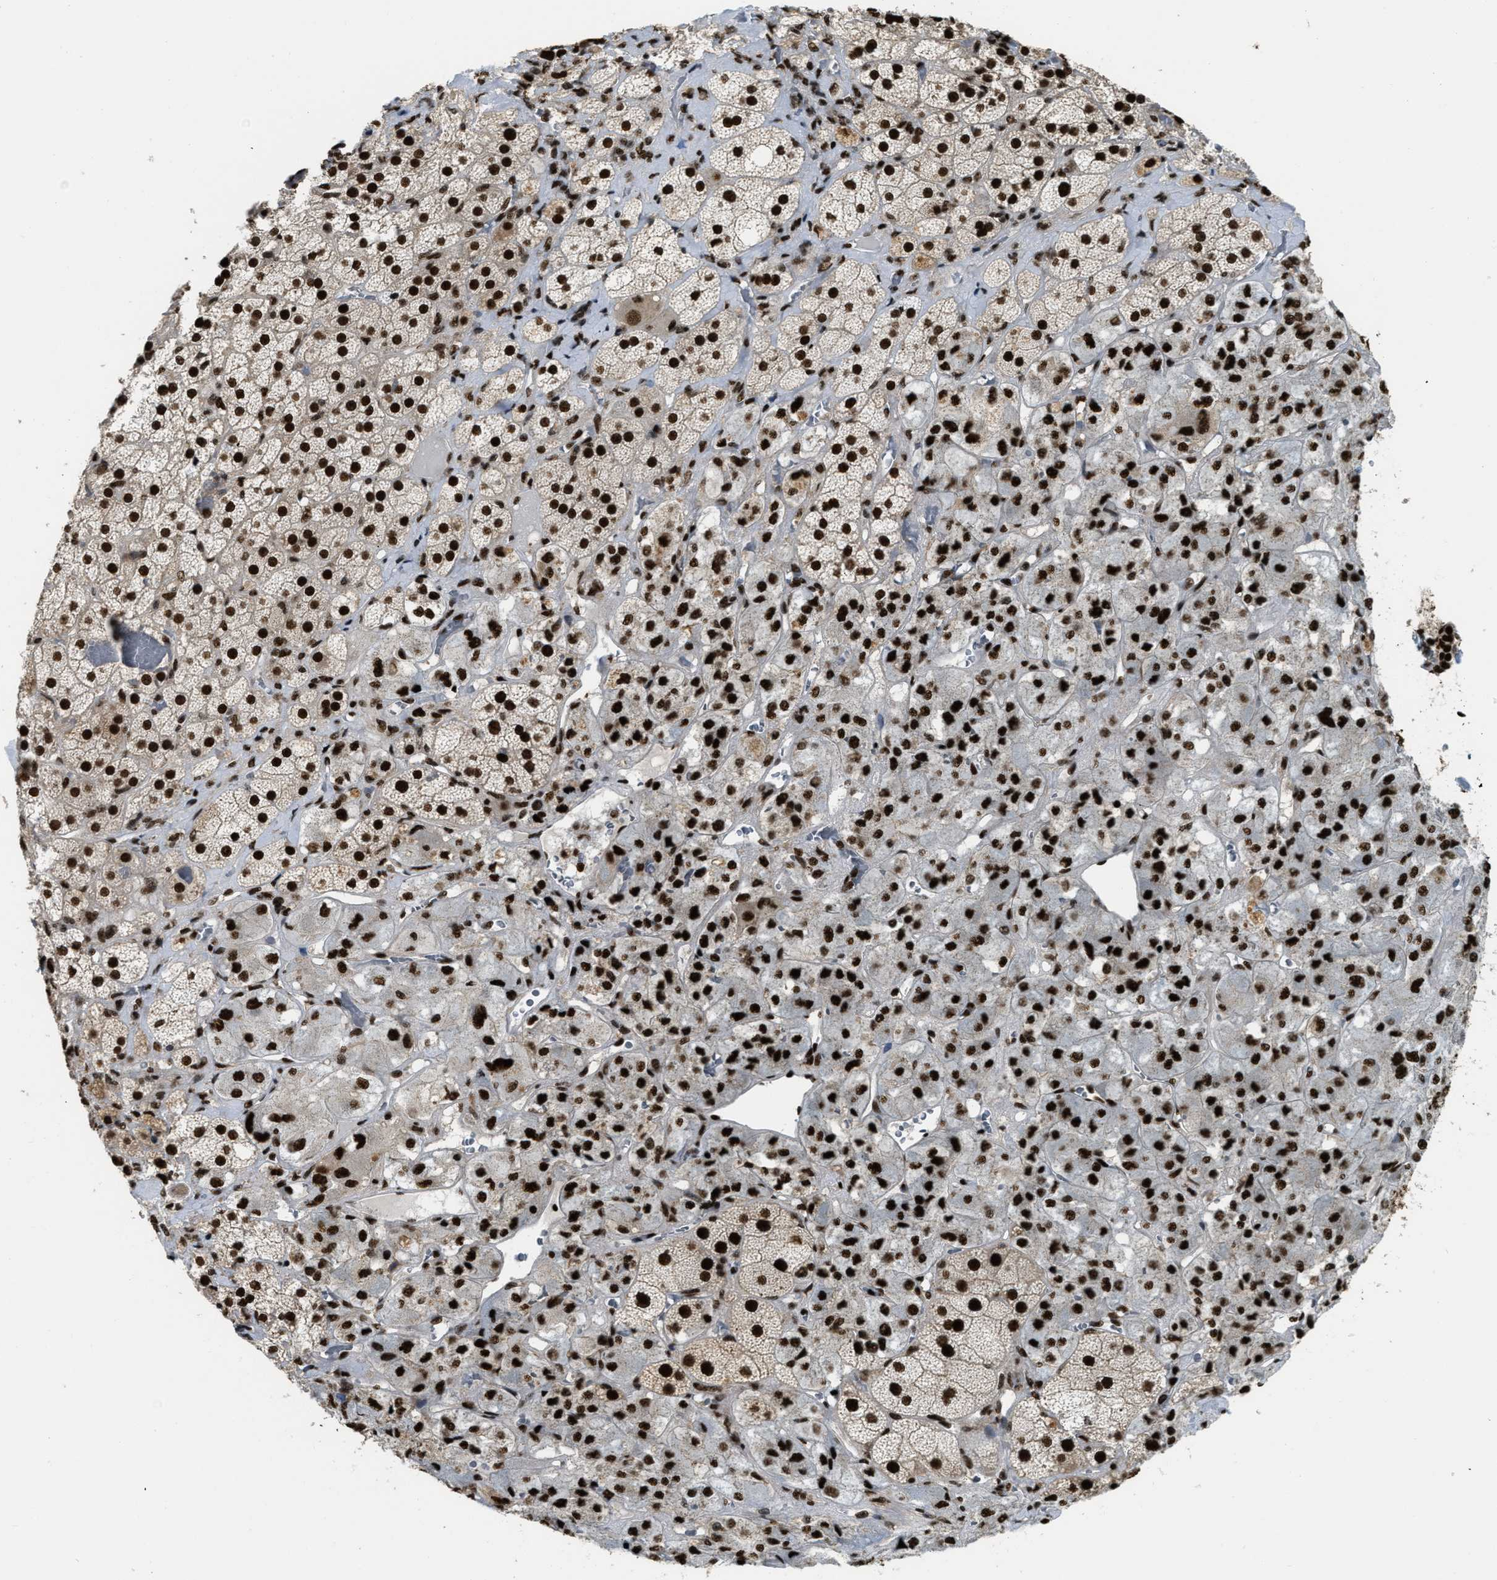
{"staining": {"intensity": "strong", "quantity": ">75%", "location": "nuclear"}, "tissue": "adrenal gland", "cell_type": "Glandular cells", "image_type": "normal", "snomed": [{"axis": "morphology", "description": "Normal tissue, NOS"}, {"axis": "topography", "description": "Adrenal gland"}], "caption": "A brown stain highlights strong nuclear expression of a protein in glandular cells of normal human adrenal gland. (DAB = brown stain, brightfield microscopy at high magnification).", "gene": "NUMA1", "patient": {"sex": "male", "age": 57}}